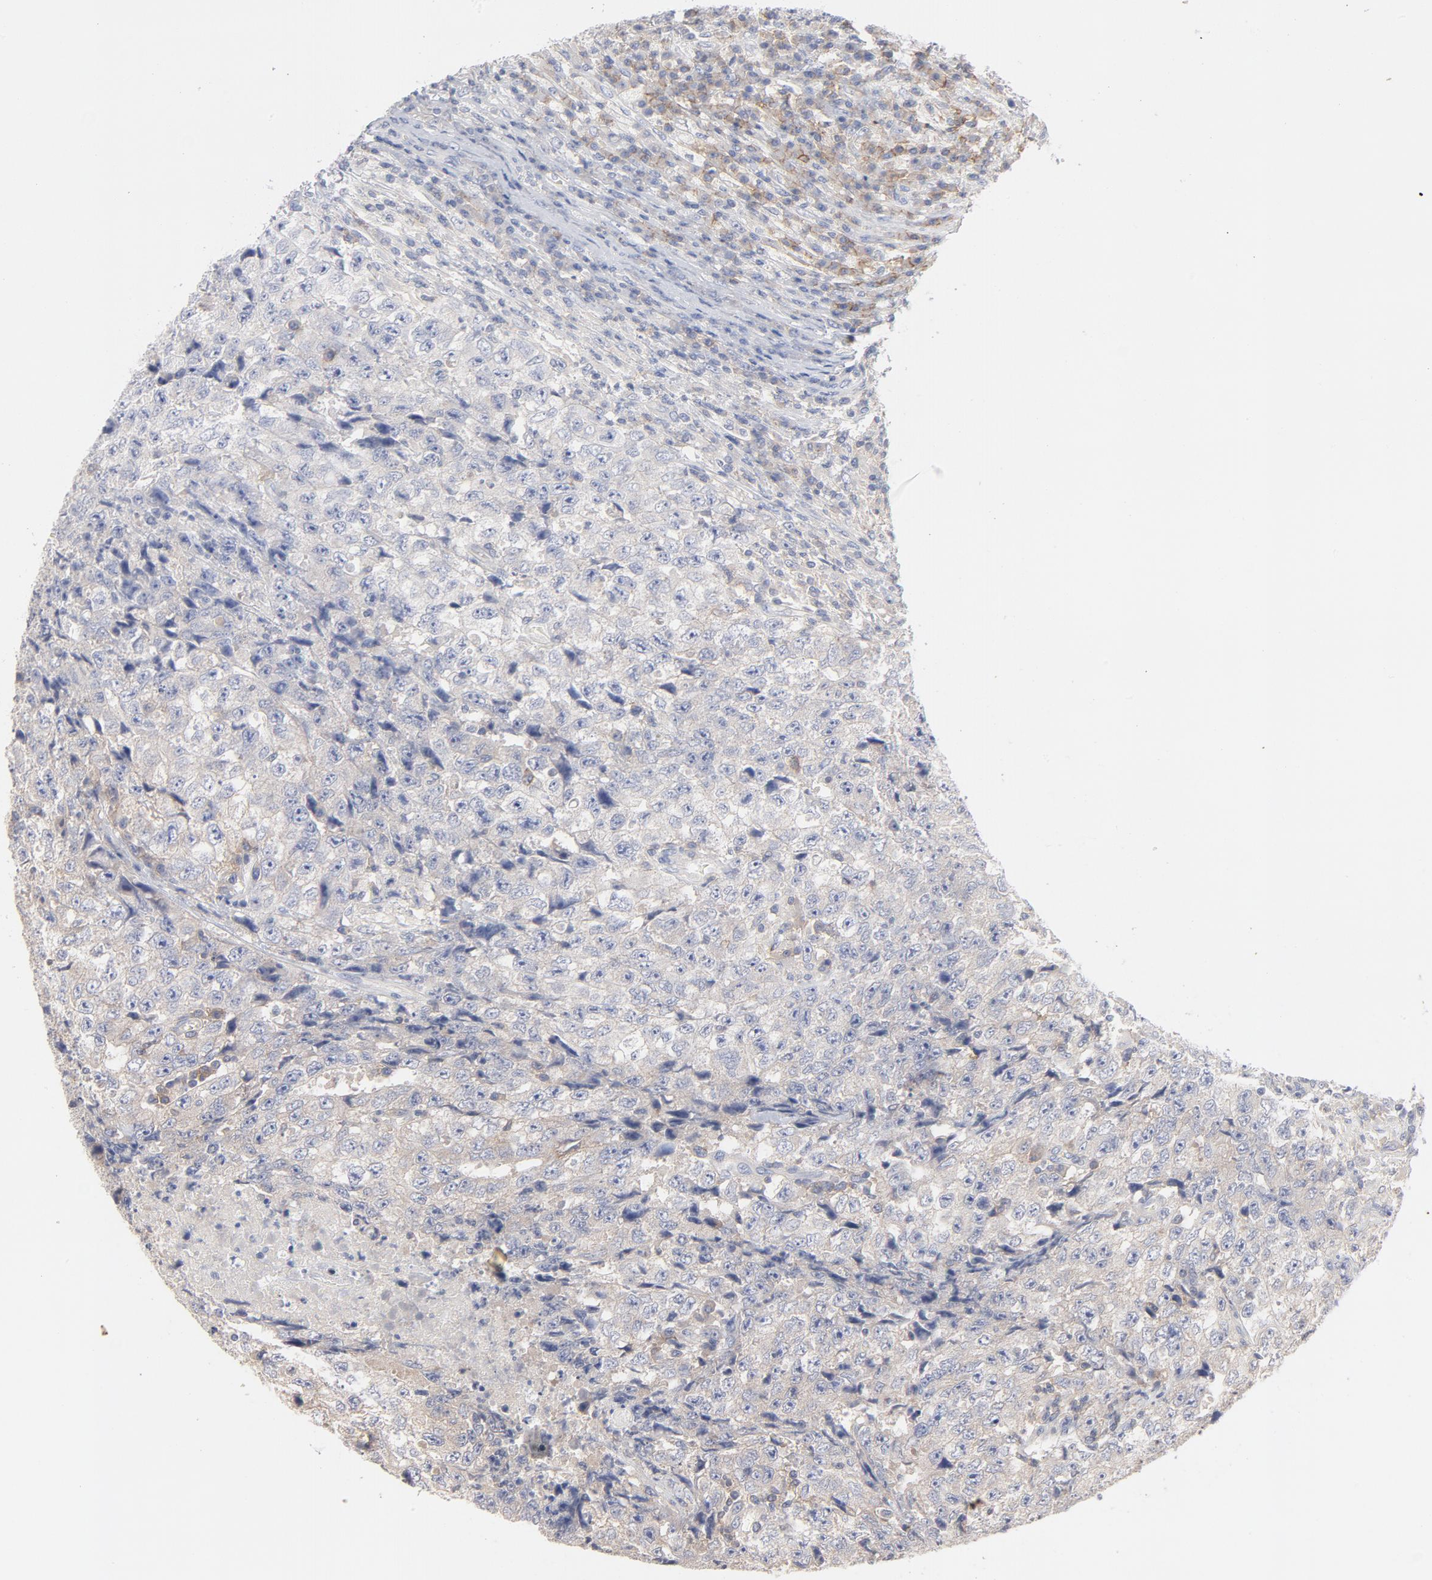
{"staining": {"intensity": "weak", "quantity": "<25%", "location": "cytoplasmic/membranous"}, "tissue": "testis cancer", "cell_type": "Tumor cells", "image_type": "cancer", "snomed": [{"axis": "morphology", "description": "Necrosis, NOS"}, {"axis": "morphology", "description": "Carcinoma, Embryonal, NOS"}, {"axis": "topography", "description": "Testis"}], "caption": "The photomicrograph displays no significant positivity in tumor cells of testis cancer. (DAB (3,3'-diaminobenzidine) immunohistochemistry (IHC) visualized using brightfield microscopy, high magnification).", "gene": "SETD3", "patient": {"sex": "male", "age": 19}}